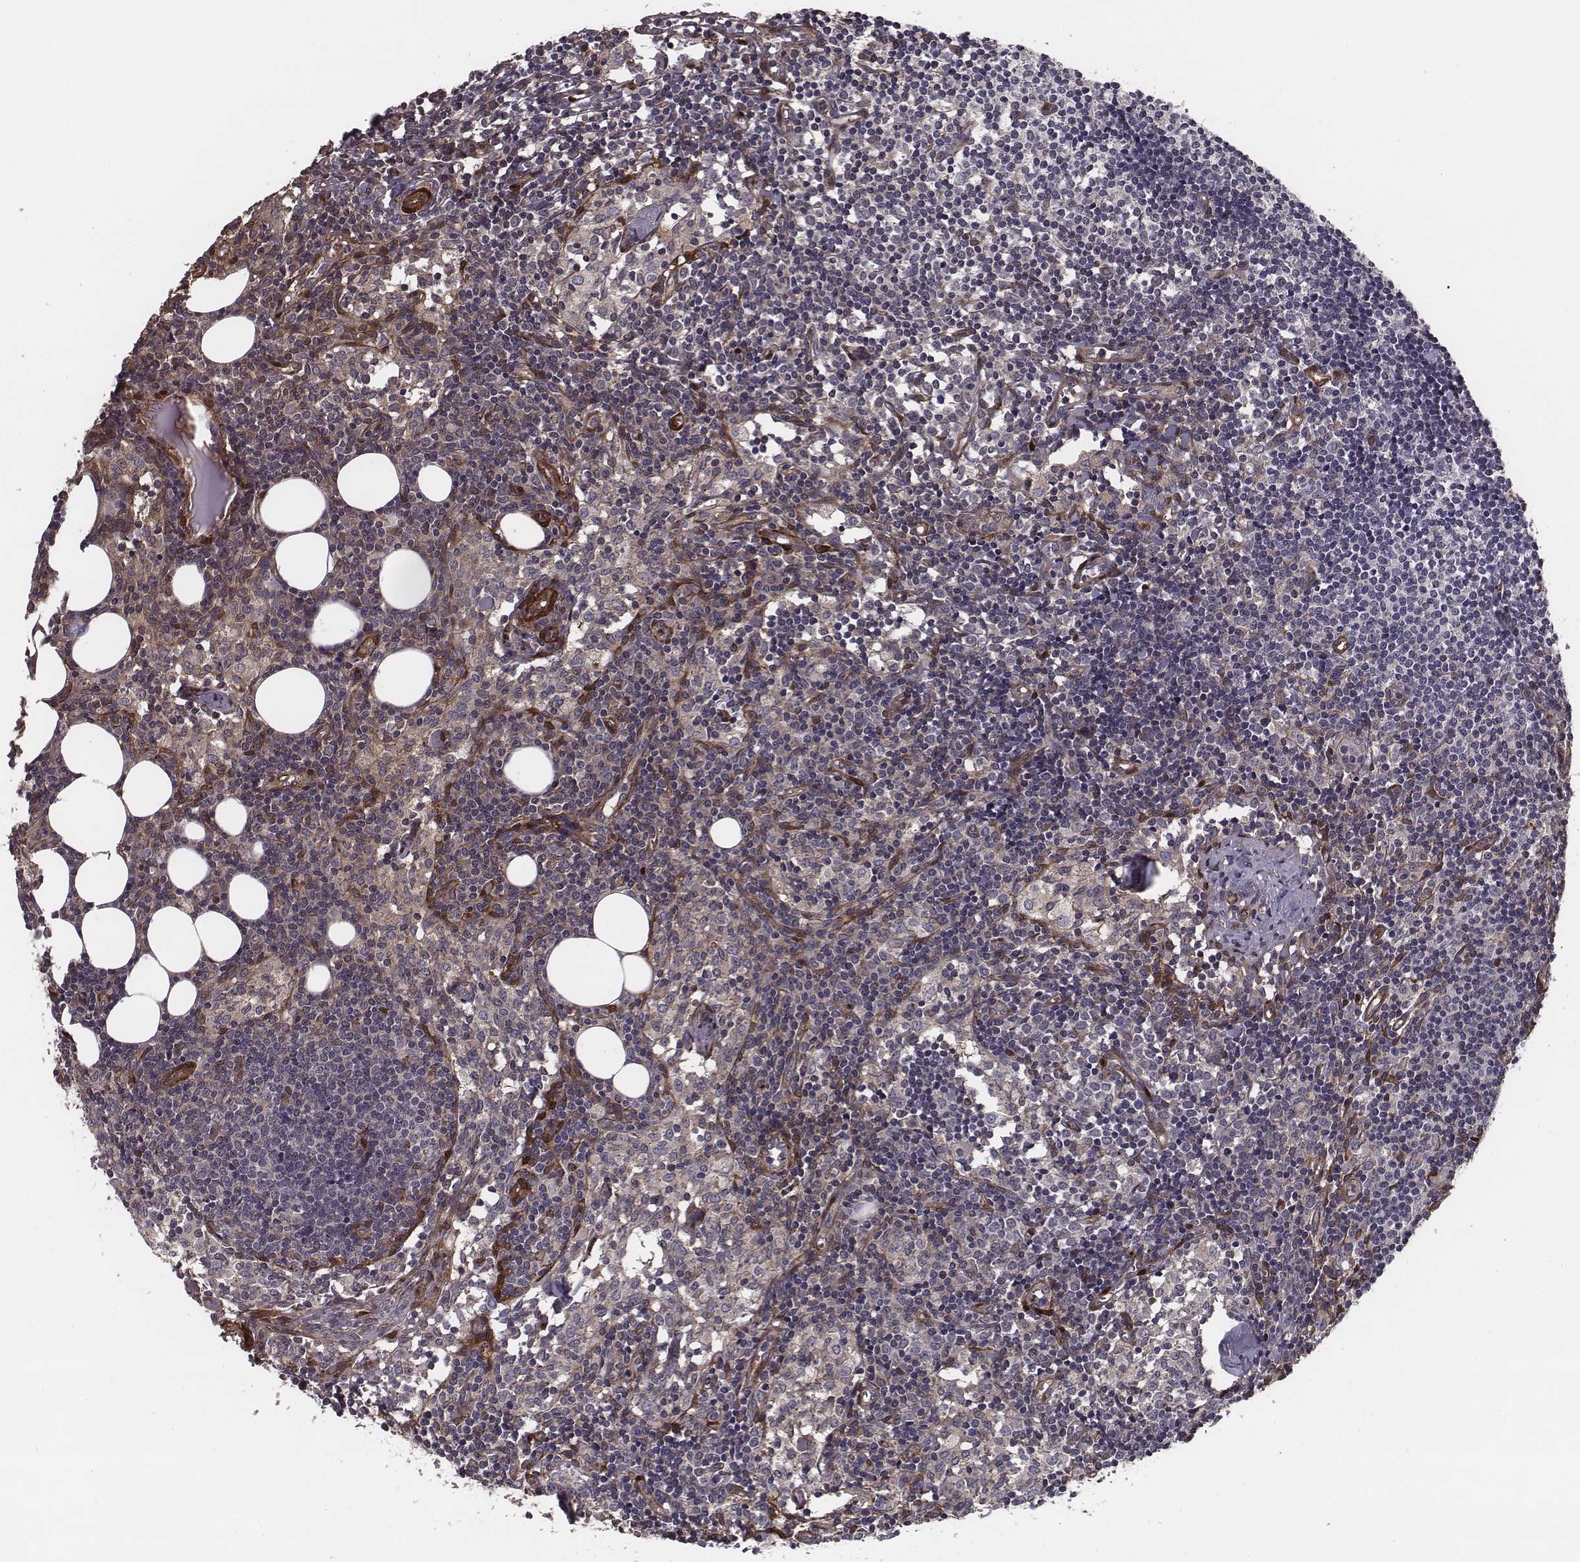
{"staining": {"intensity": "moderate", "quantity": ">75%", "location": "cytoplasmic/membranous"}, "tissue": "lymph node", "cell_type": "Germinal center cells", "image_type": "normal", "snomed": [{"axis": "morphology", "description": "Normal tissue, NOS"}, {"axis": "topography", "description": "Lymph node"}], "caption": "The micrograph reveals immunohistochemical staining of unremarkable lymph node. There is moderate cytoplasmic/membranous positivity is present in approximately >75% of germinal center cells.", "gene": "ISYNA1", "patient": {"sex": "female", "age": 52}}